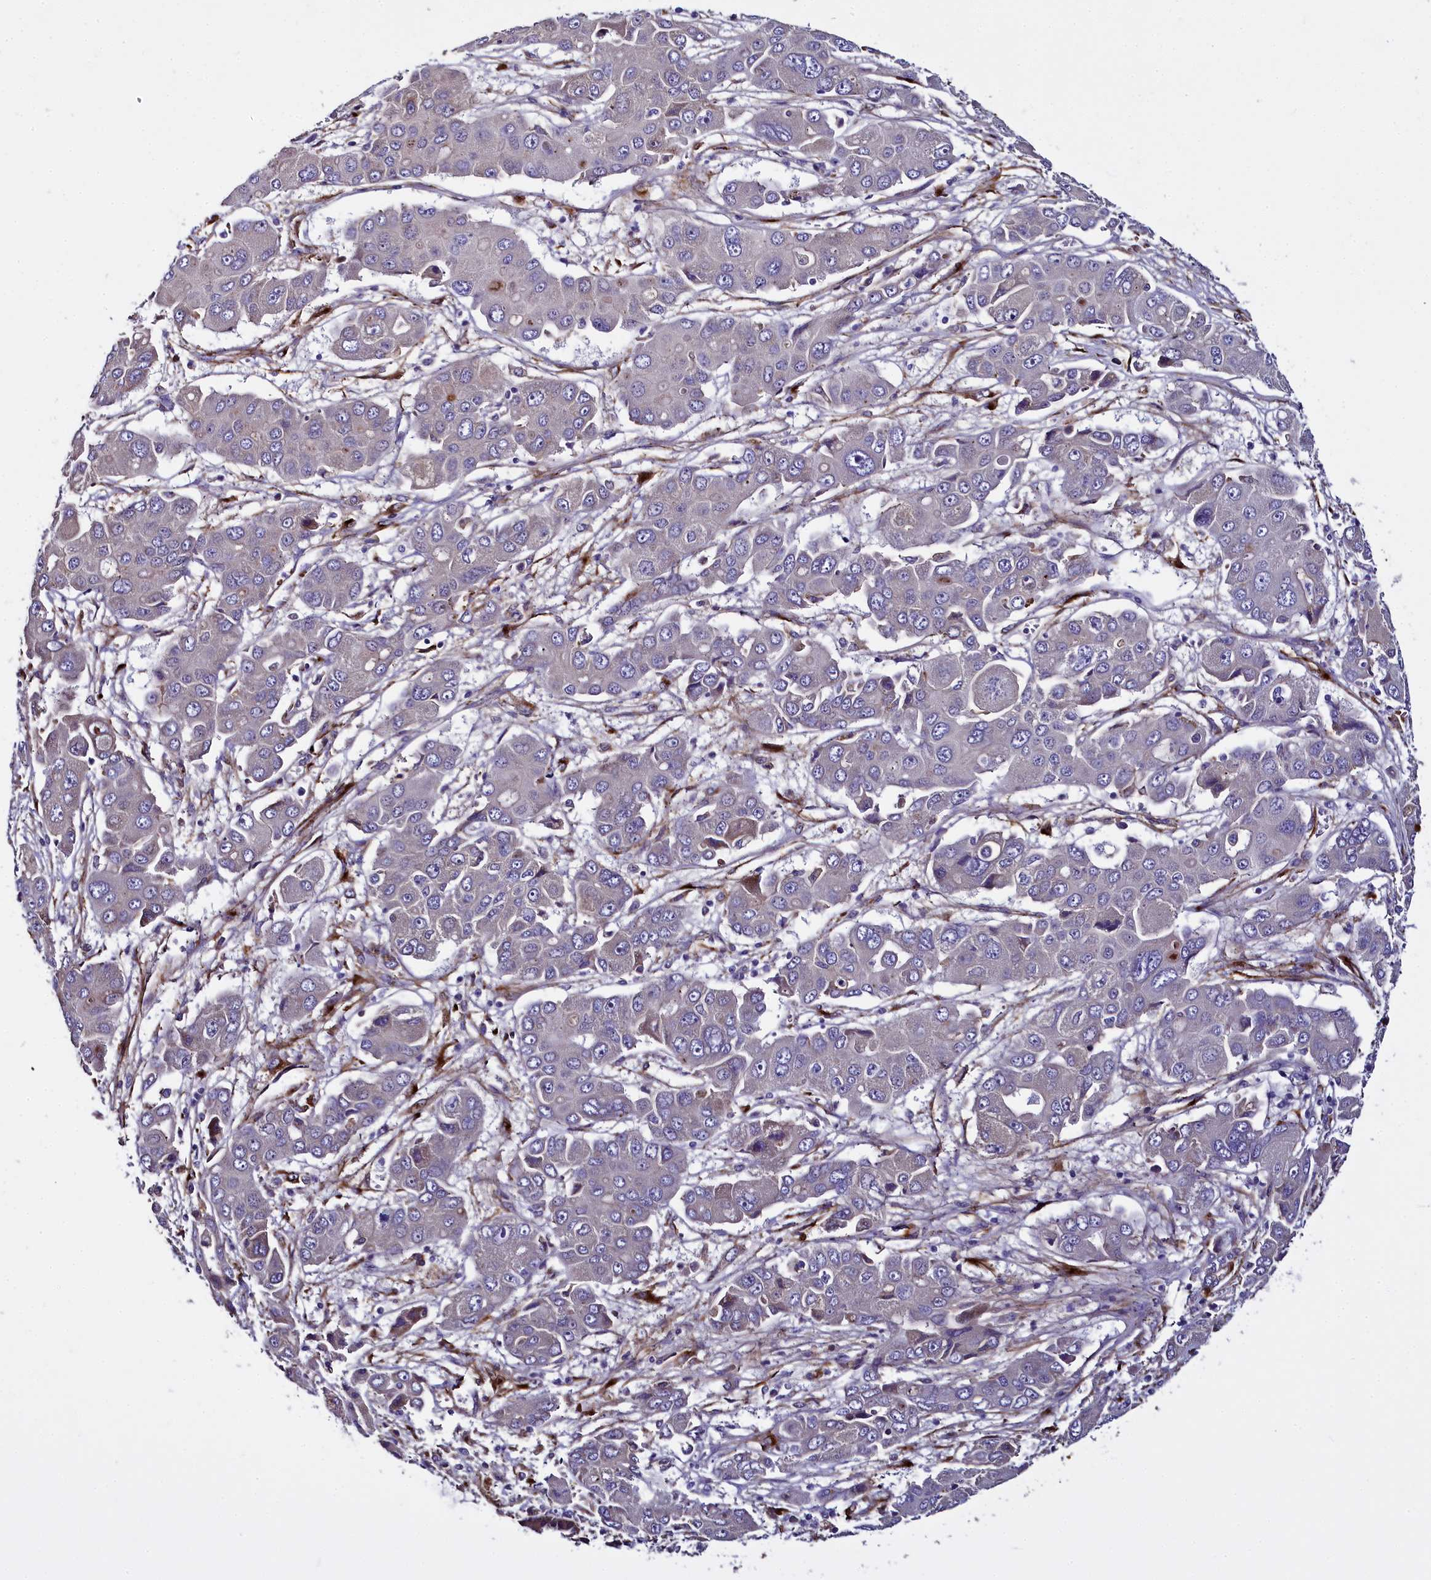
{"staining": {"intensity": "negative", "quantity": "none", "location": "none"}, "tissue": "liver cancer", "cell_type": "Tumor cells", "image_type": "cancer", "snomed": [{"axis": "morphology", "description": "Cholangiocarcinoma"}, {"axis": "topography", "description": "Liver"}], "caption": "Tumor cells show no significant protein expression in liver cancer. Nuclei are stained in blue.", "gene": "MRC2", "patient": {"sex": "male", "age": 67}}